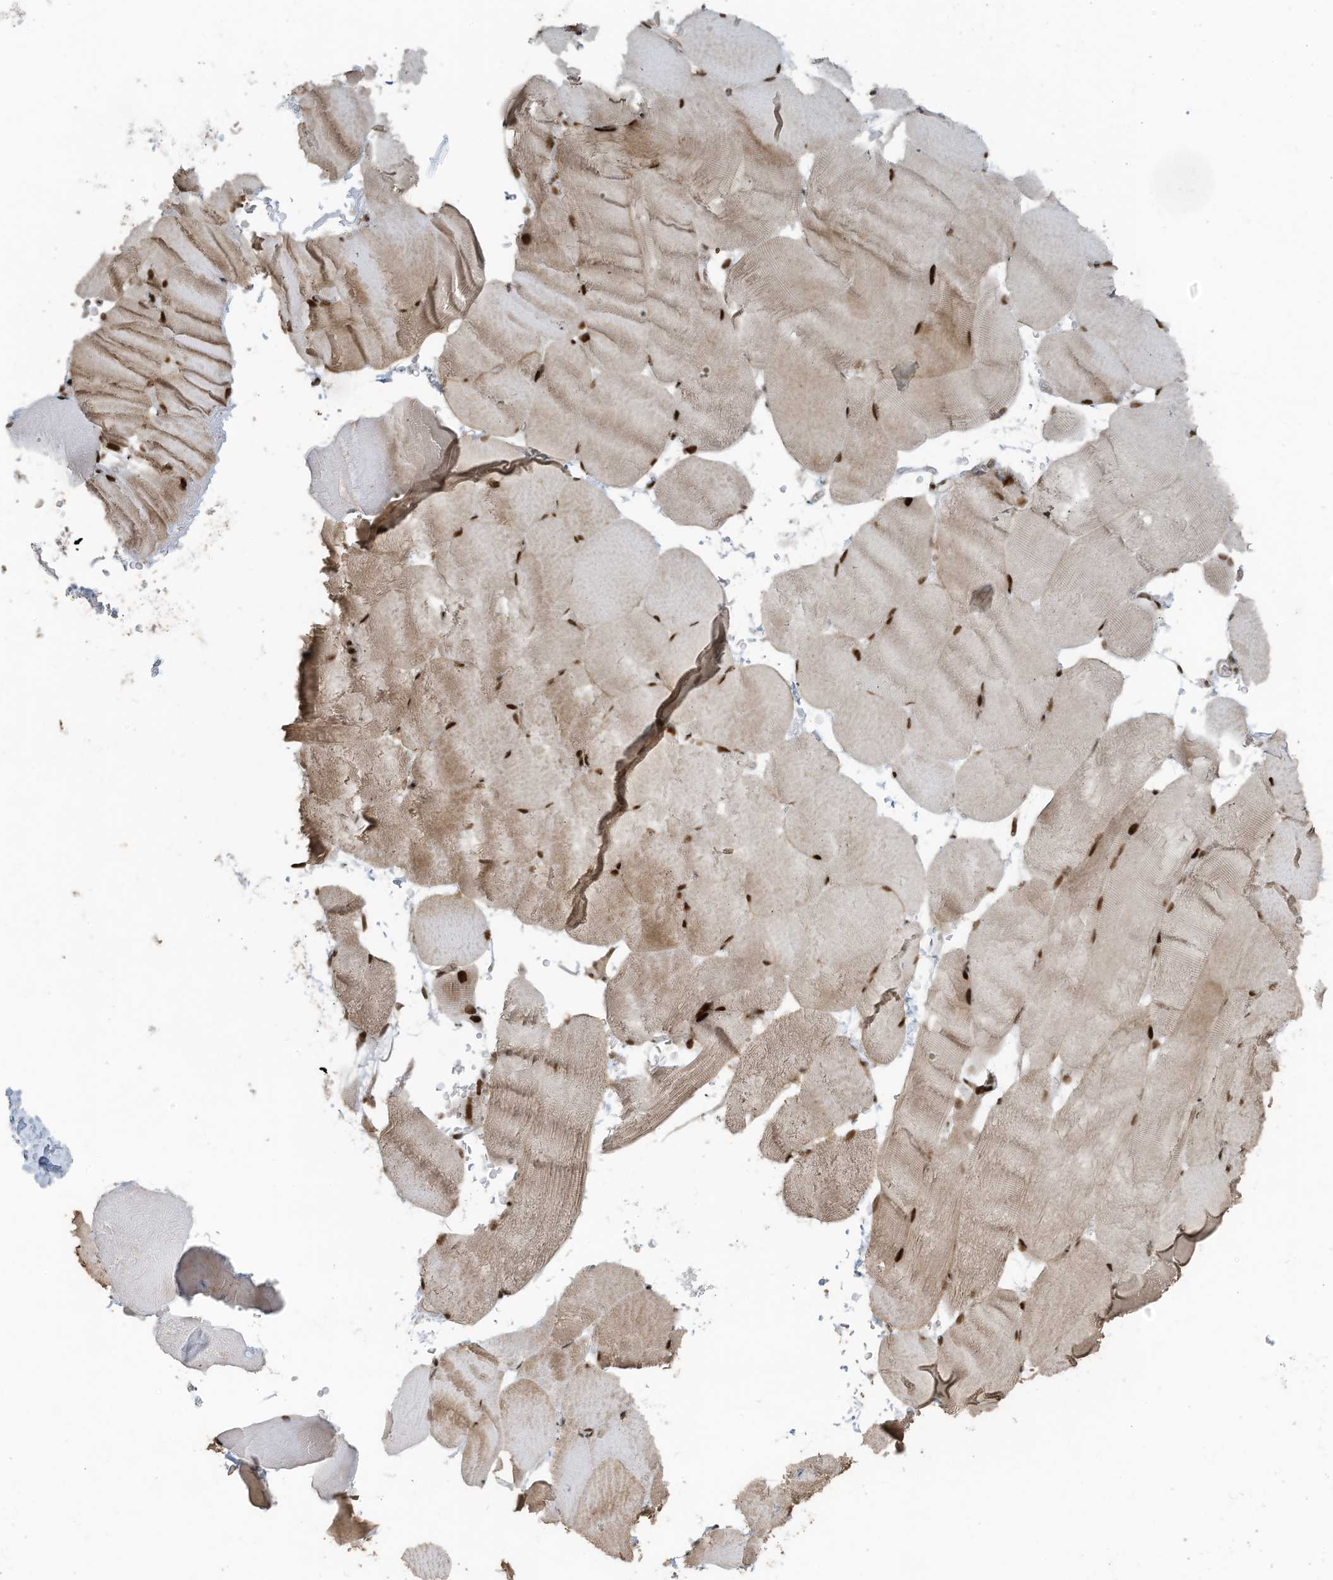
{"staining": {"intensity": "strong", "quantity": ">75%", "location": "nuclear"}, "tissue": "skeletal muscle", "cell_type": "Myocytes", "image_type": "normal", "snomed": [{"axis": "morphology", "description": "Normal tissue, NOS"}, {"axis": "topography", "description": "Skeletal muscle"}, {"axis": "topography", "description": "Parathyroid gland"}], "caption": "IHC of normal skeletal muscle demonstrates high levels of strong nuclear staining in about >75% of myocytes.", "gene": "PCNP", "patient": {"sex": "female", "age": 37}}